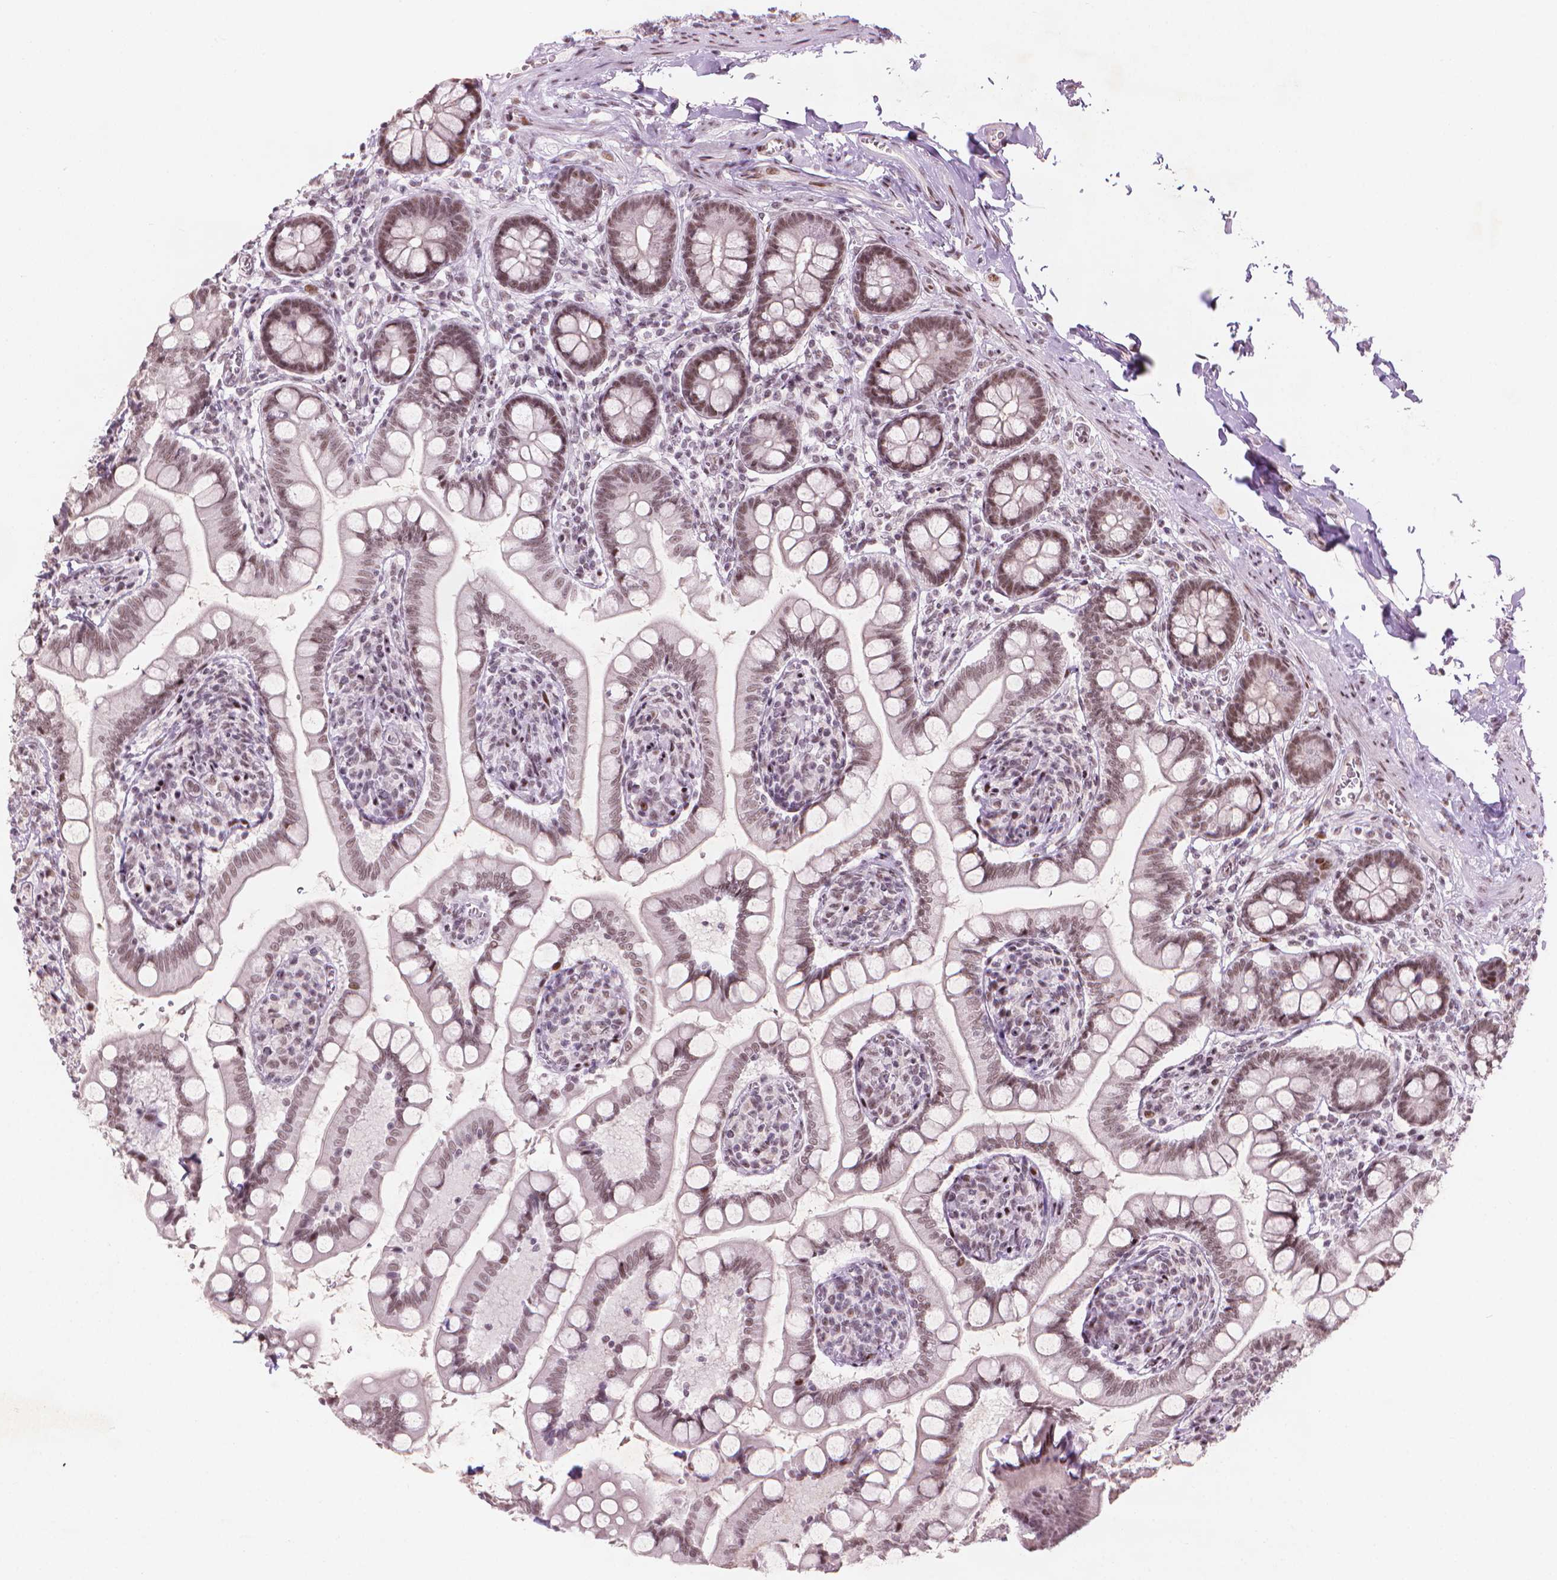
{"staining": {"intensity": "moderate", "quantity": ">75%", "location": "nuclear"}, "tissue": "small intestine", "cell_type": "Glandular cells", "image_type": "normal", "snomed": [{"axis": "morphology", "description": "Normal tissue, NOS"}, {"axis": "topography", "description": "Small intestine"}], "caption": "Protein staining demonstrates moderate nuclear expression in about >75% of glandular cells in benign small intestine.", "gene": "HES7", "patient": {"sex": "female", "age": 56}}